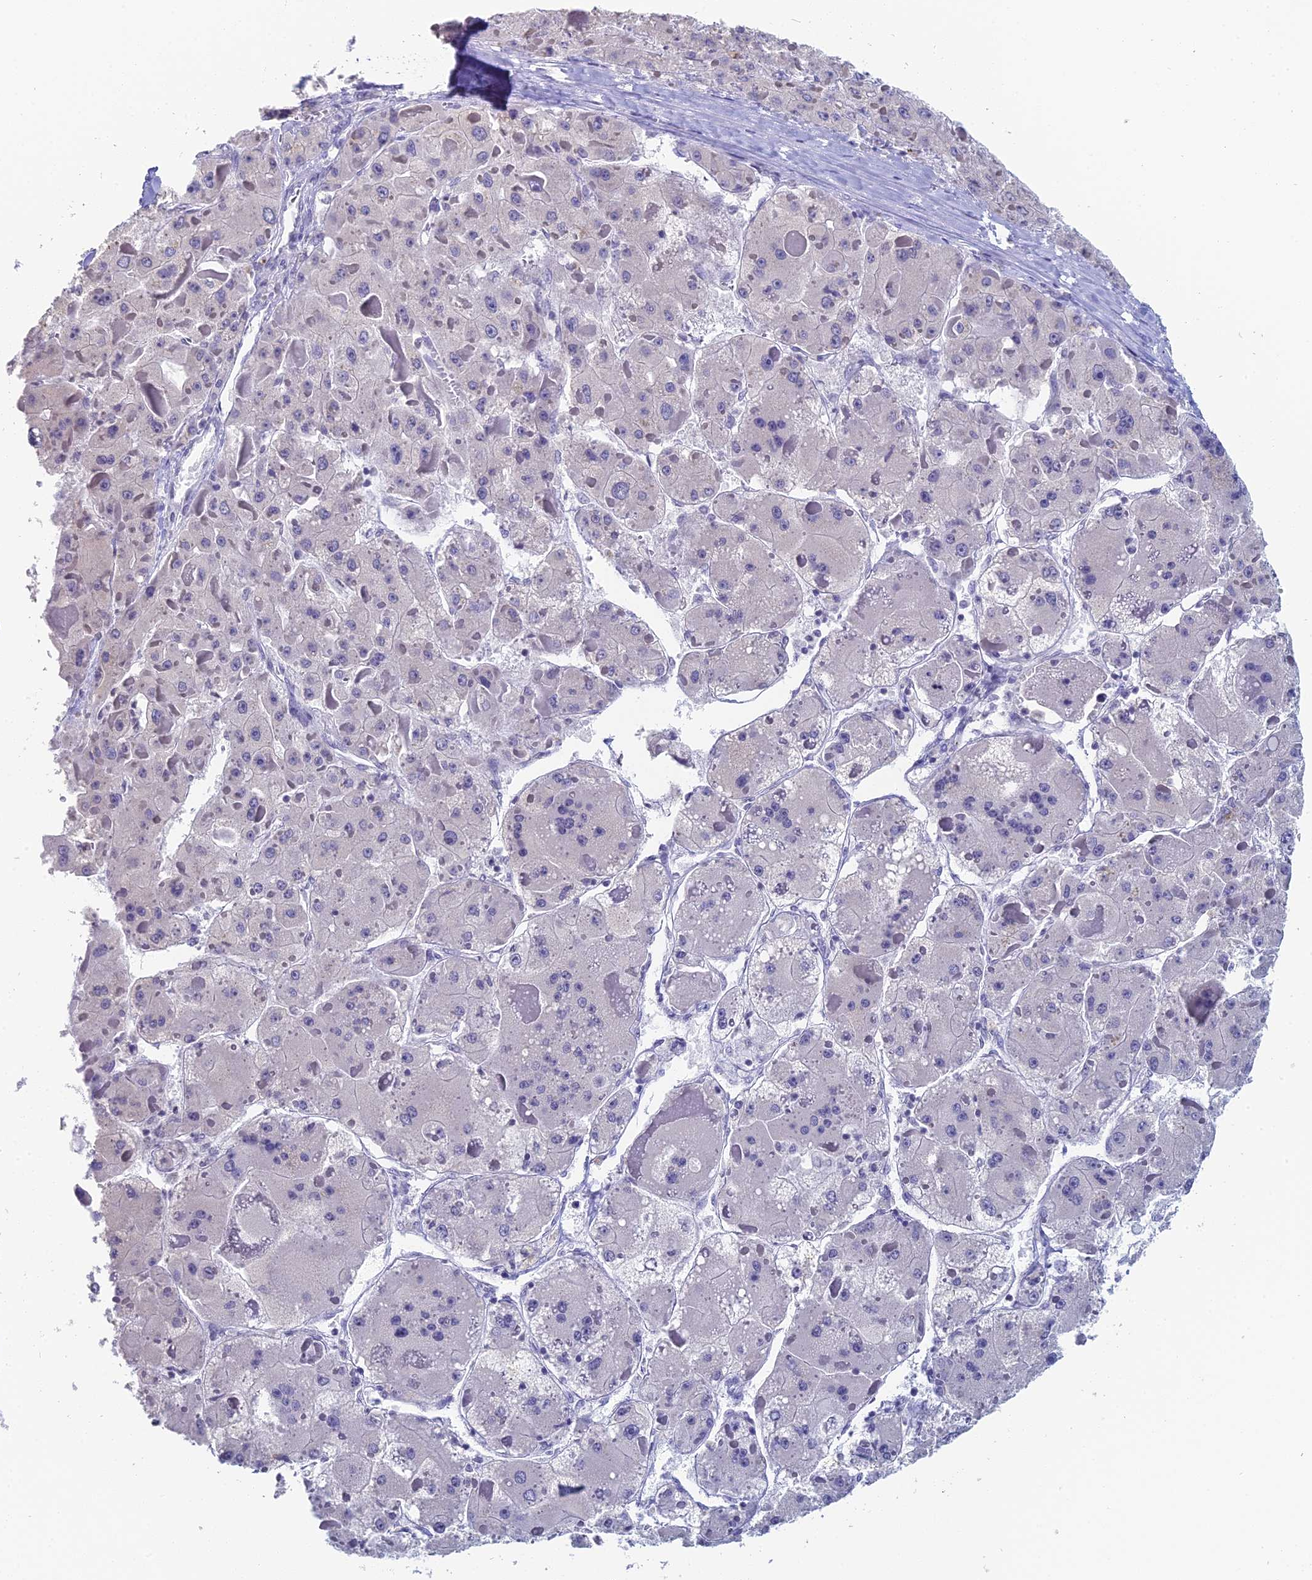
{"staining": {"intensity": "negative", "quantity": "none", "location": "none"}, "tissue": "liver cancer", "cell_type": "Tumor cells", "image_type": "cancer", "snomed": [{"axis": "morphology", "description": "Carcinoma, Hepatocellular, NOS"}, {"axis": "topography", "description": "Liver"}], "caption": "IHC photomicrograph of neoplastic tissue: liver cancer (hepatocellular carcinoma) stained with DAB demonstrates no significant protein expression in tumor cells.", "gene": "PRR22", "patient": {"sex": "female", "age": 73}}